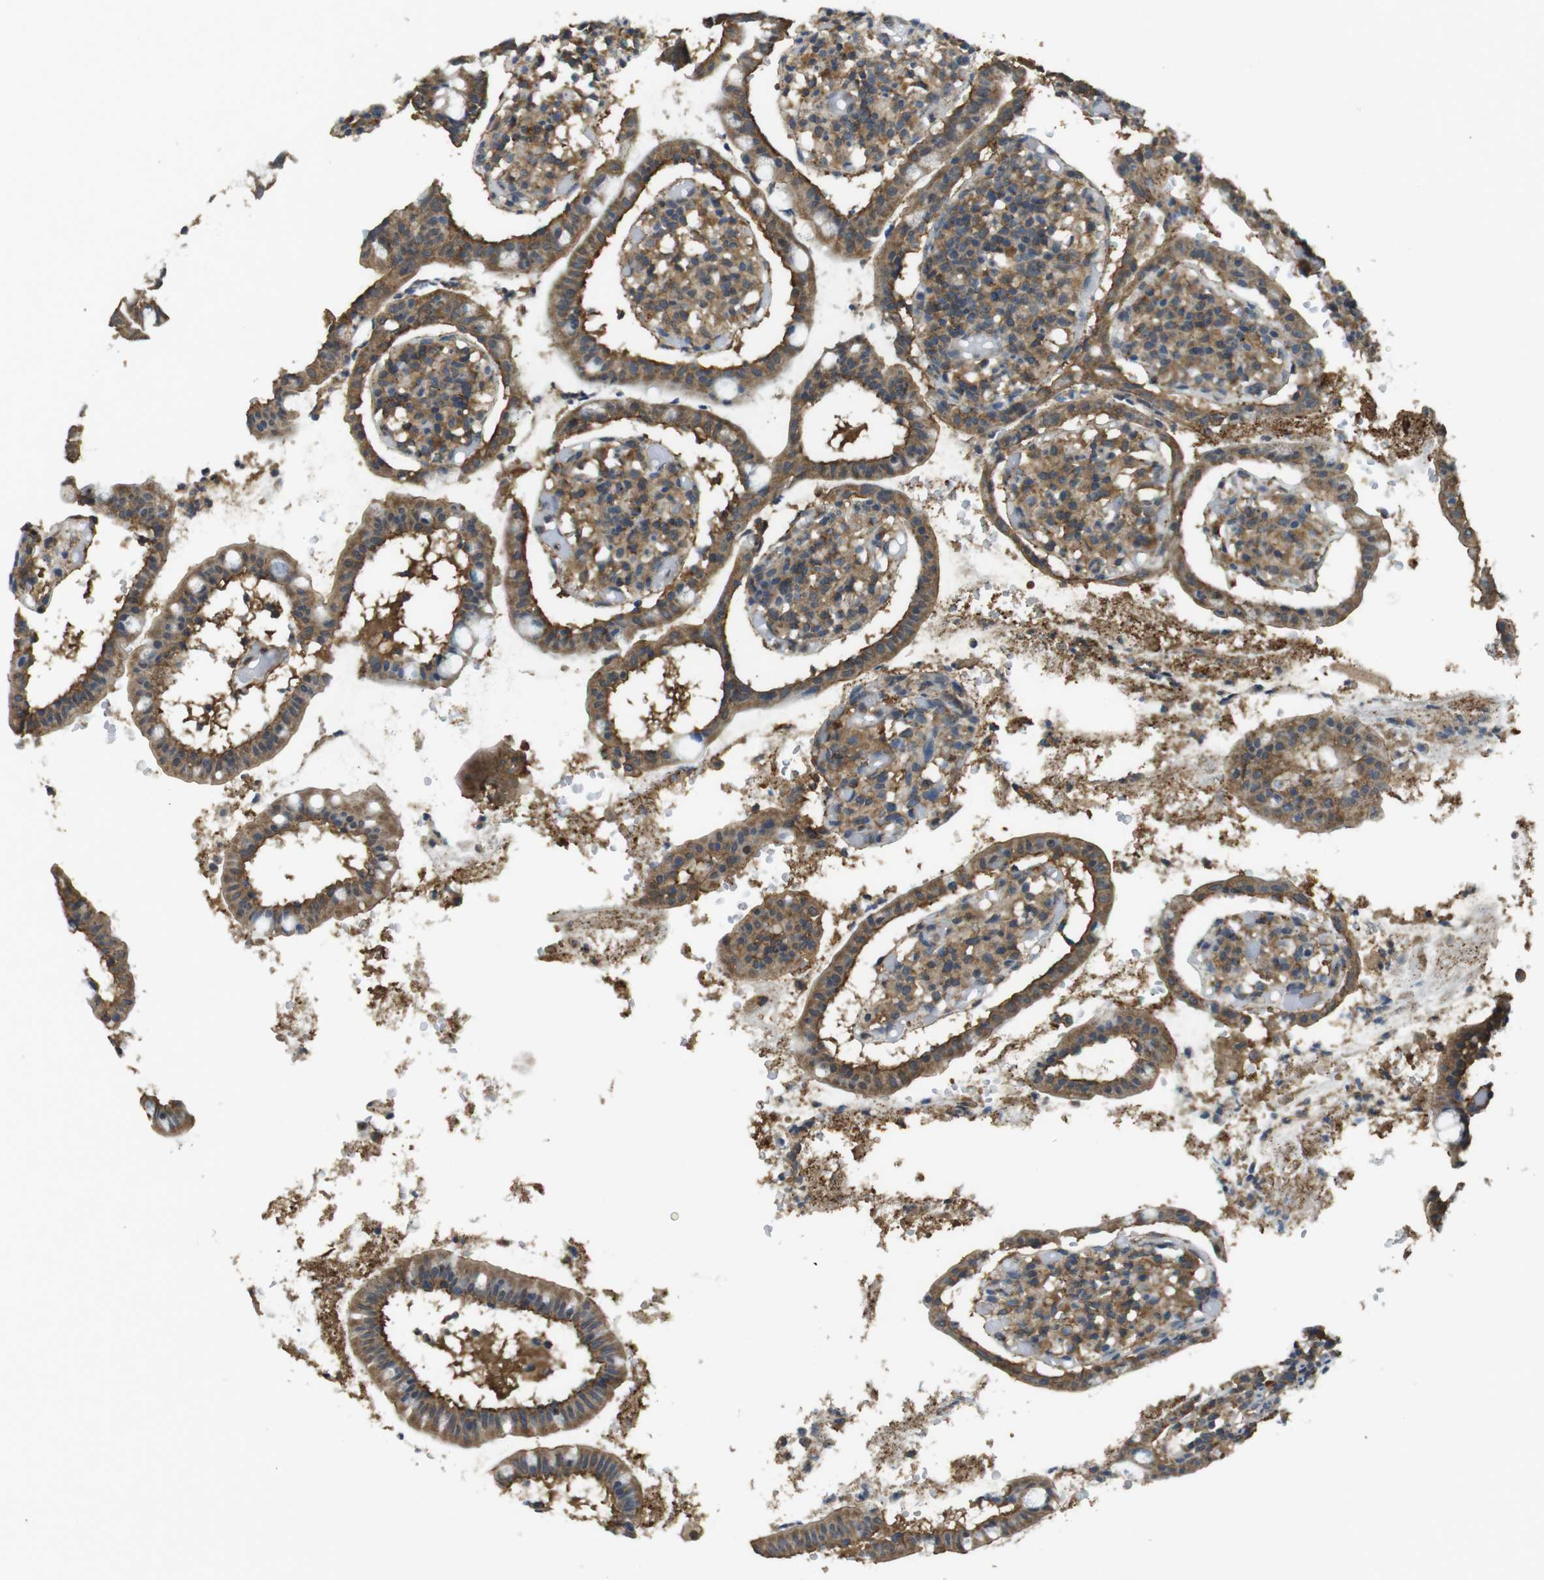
{"staining": {"intensity": "moderate", "quantity": ">75%", "location": "cytoplasmic/membranous"}, "tissue": "small intestine", "cell_type": "Glandular cells", "image_type": "normal", "snomed": [{"axis": "morphology", "description": "Normal tissue, NOS"}, {"axis": "morphology", "description": "Cystadenocarcinoma, serous, Metastatic site"}, {"axis": "topography", "description": "Small intestine"}], "caption": "Approximately >75% of glandular cells in normal small intestine demonstrate moderate cytoplasmic/membranous protein positivity as visualized by brown immunohistochemical staining.", "gene": "BRI3BP", "patient": {"sex": "female", "age": 61}}